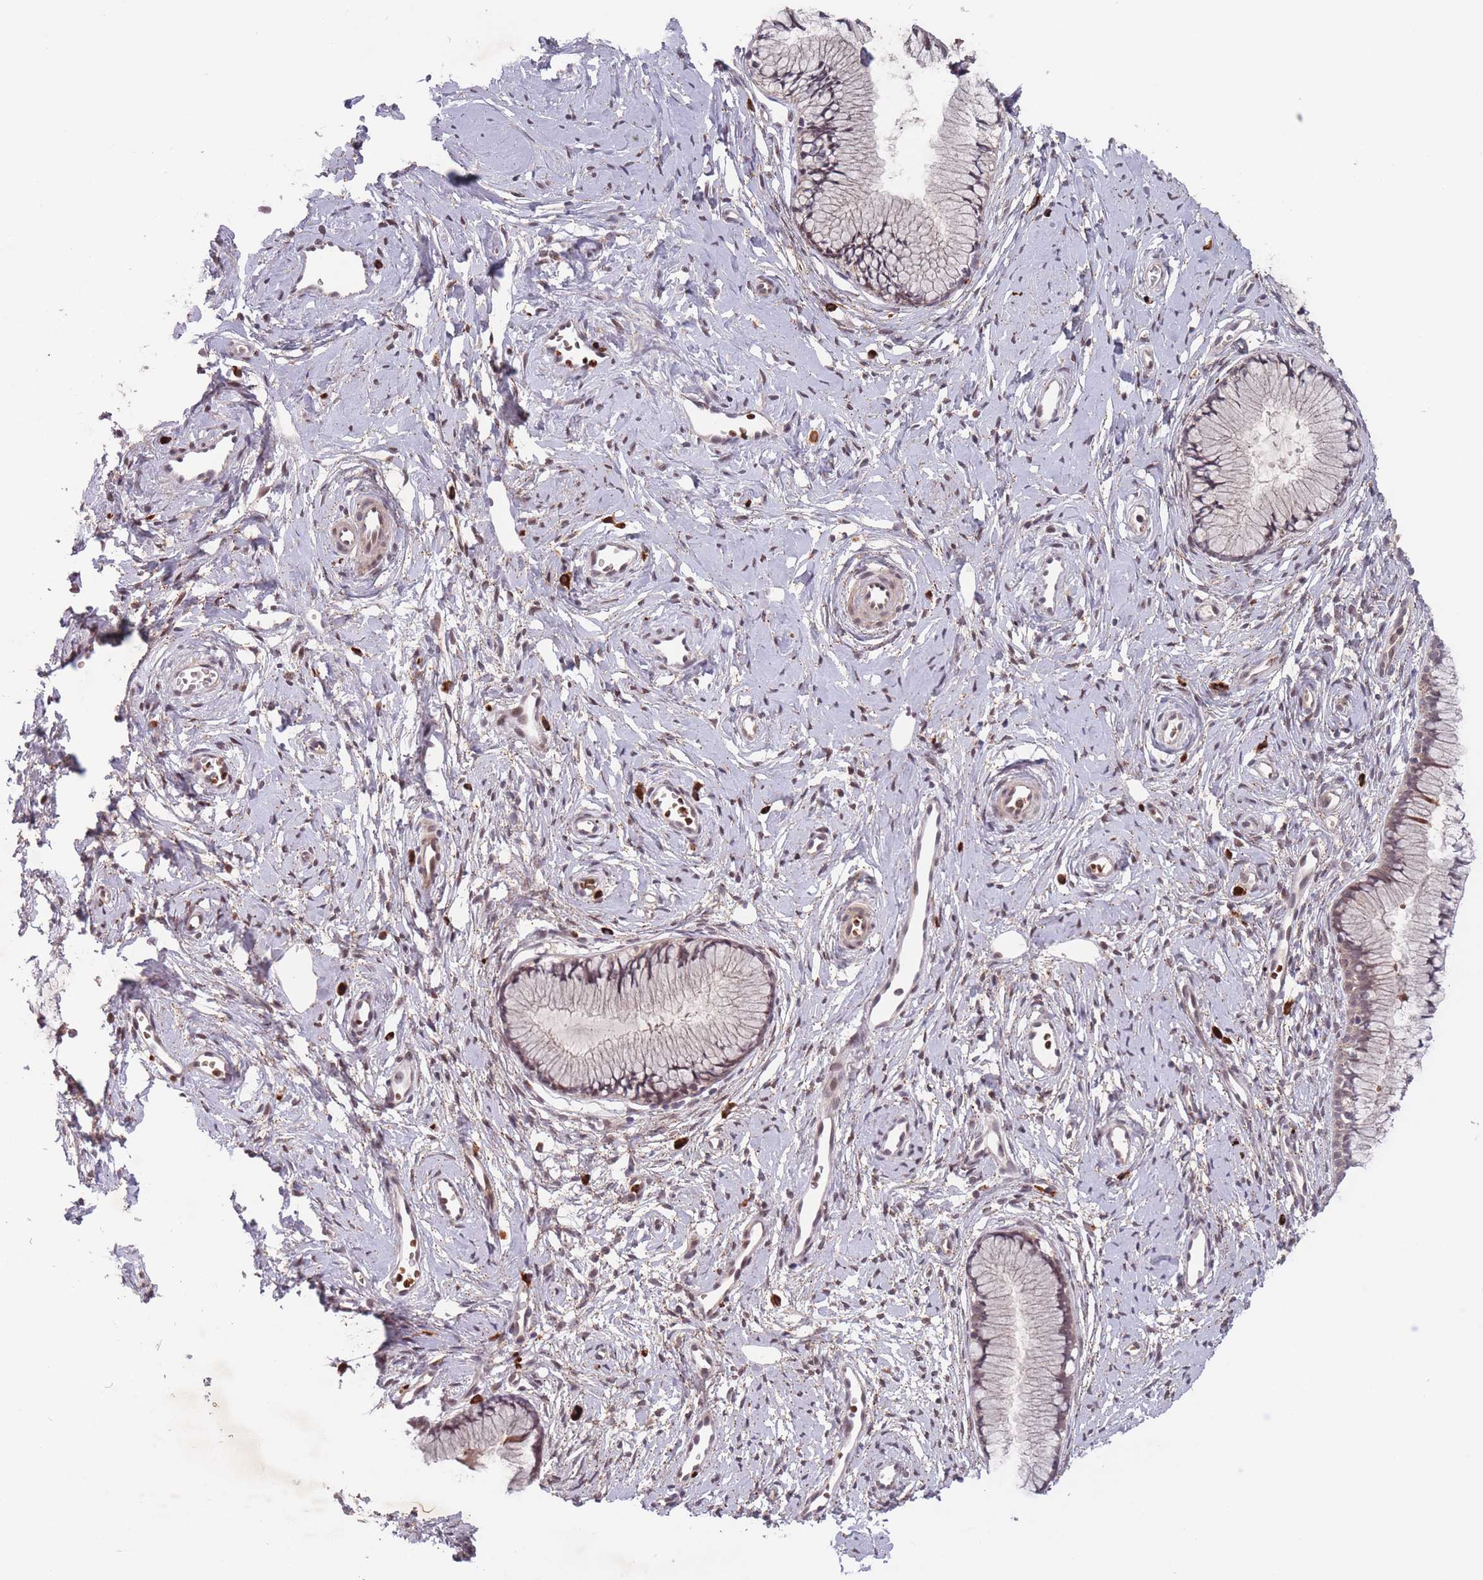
{"staining": {"intensity": "moderate", "quantity": "25%-75%", "location": "cytoplasmic/membranous,nuclear"}, "tissue": "cervix", "cell_type": "Glandular cells", "image_type": "normal", "snomed": [{"axis": "morphology", "description": "Normal tissue, NOS"}, {"axis": "topography", "description": "Cervix"}], "caption": "Protein staining displays moderate cytoplasmic/membranous,nuclear positivity in about 25%-75% of glandular cells in normal cervix. (DAB IHC, brown staining for protein, blue staining for nuclei).", "gene": "SECTM1", "patient": {"sex": "female", "age": 40}}